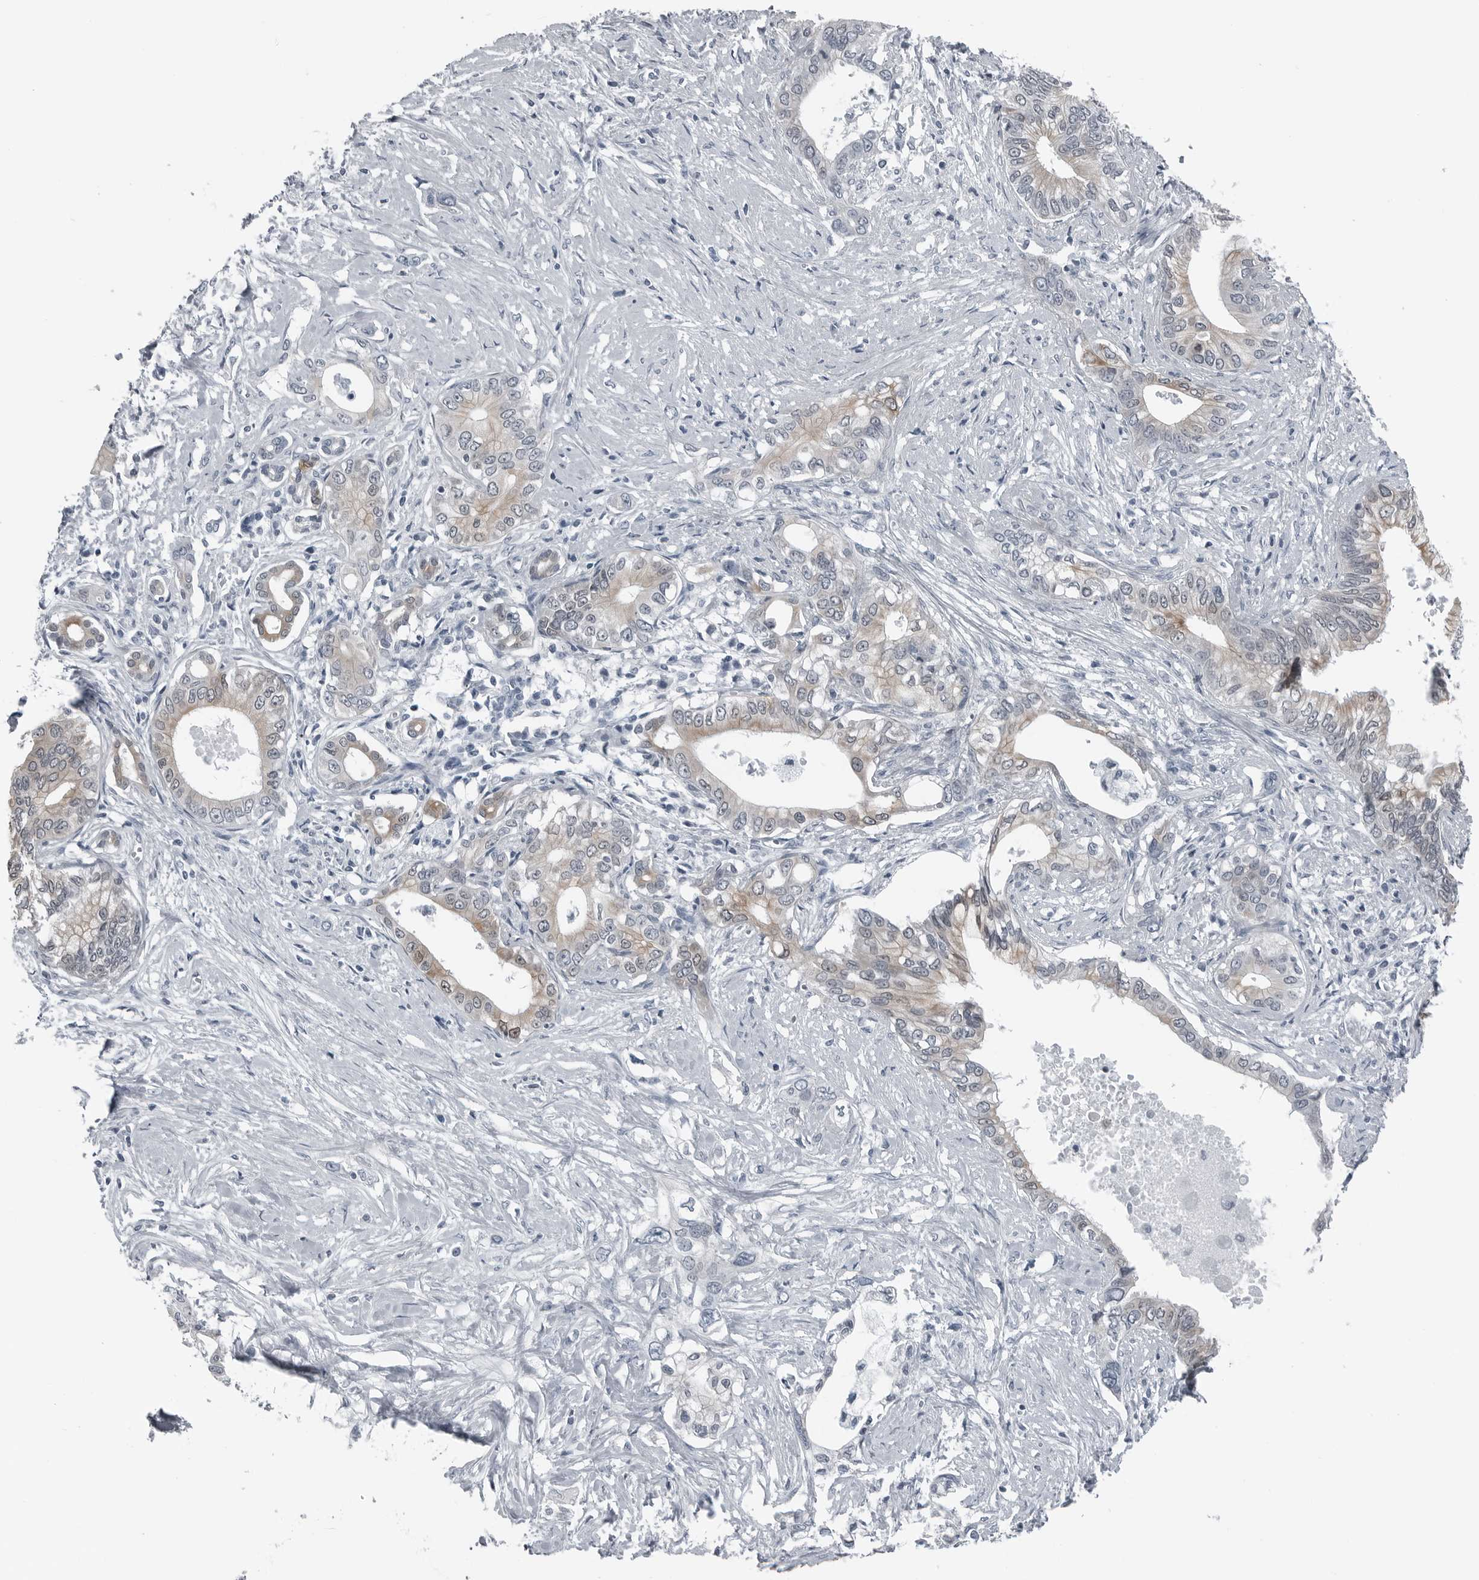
{"staining": {"intensity": "weak", "quantity": "25%-75%", "location": "cytoplasmic/membranous"}, "tissue": "pancreatic cancer", "cell_type": "Tumor cells", "image_type": "cancer", "snomed": [{"axis": "morphology", "description": "Normal tissue, NOS"}, {"axis": "morphology", "description": "Adenocarcinoma, NOS"}, {"axis": "topography", "description": "Pancreas"}, {"axis": "topography", "description": "Peripheral nerve tissue"}], "caption": "Brown immunohistochemical staining in pancreatic cancer (adenocarcinoma) exhibits weak cytoplasmic/membranous positivity in about 25%-75% of tumor cells.", "gene": "SPINK1", "patient": {"sex": "male", "age": 59}}